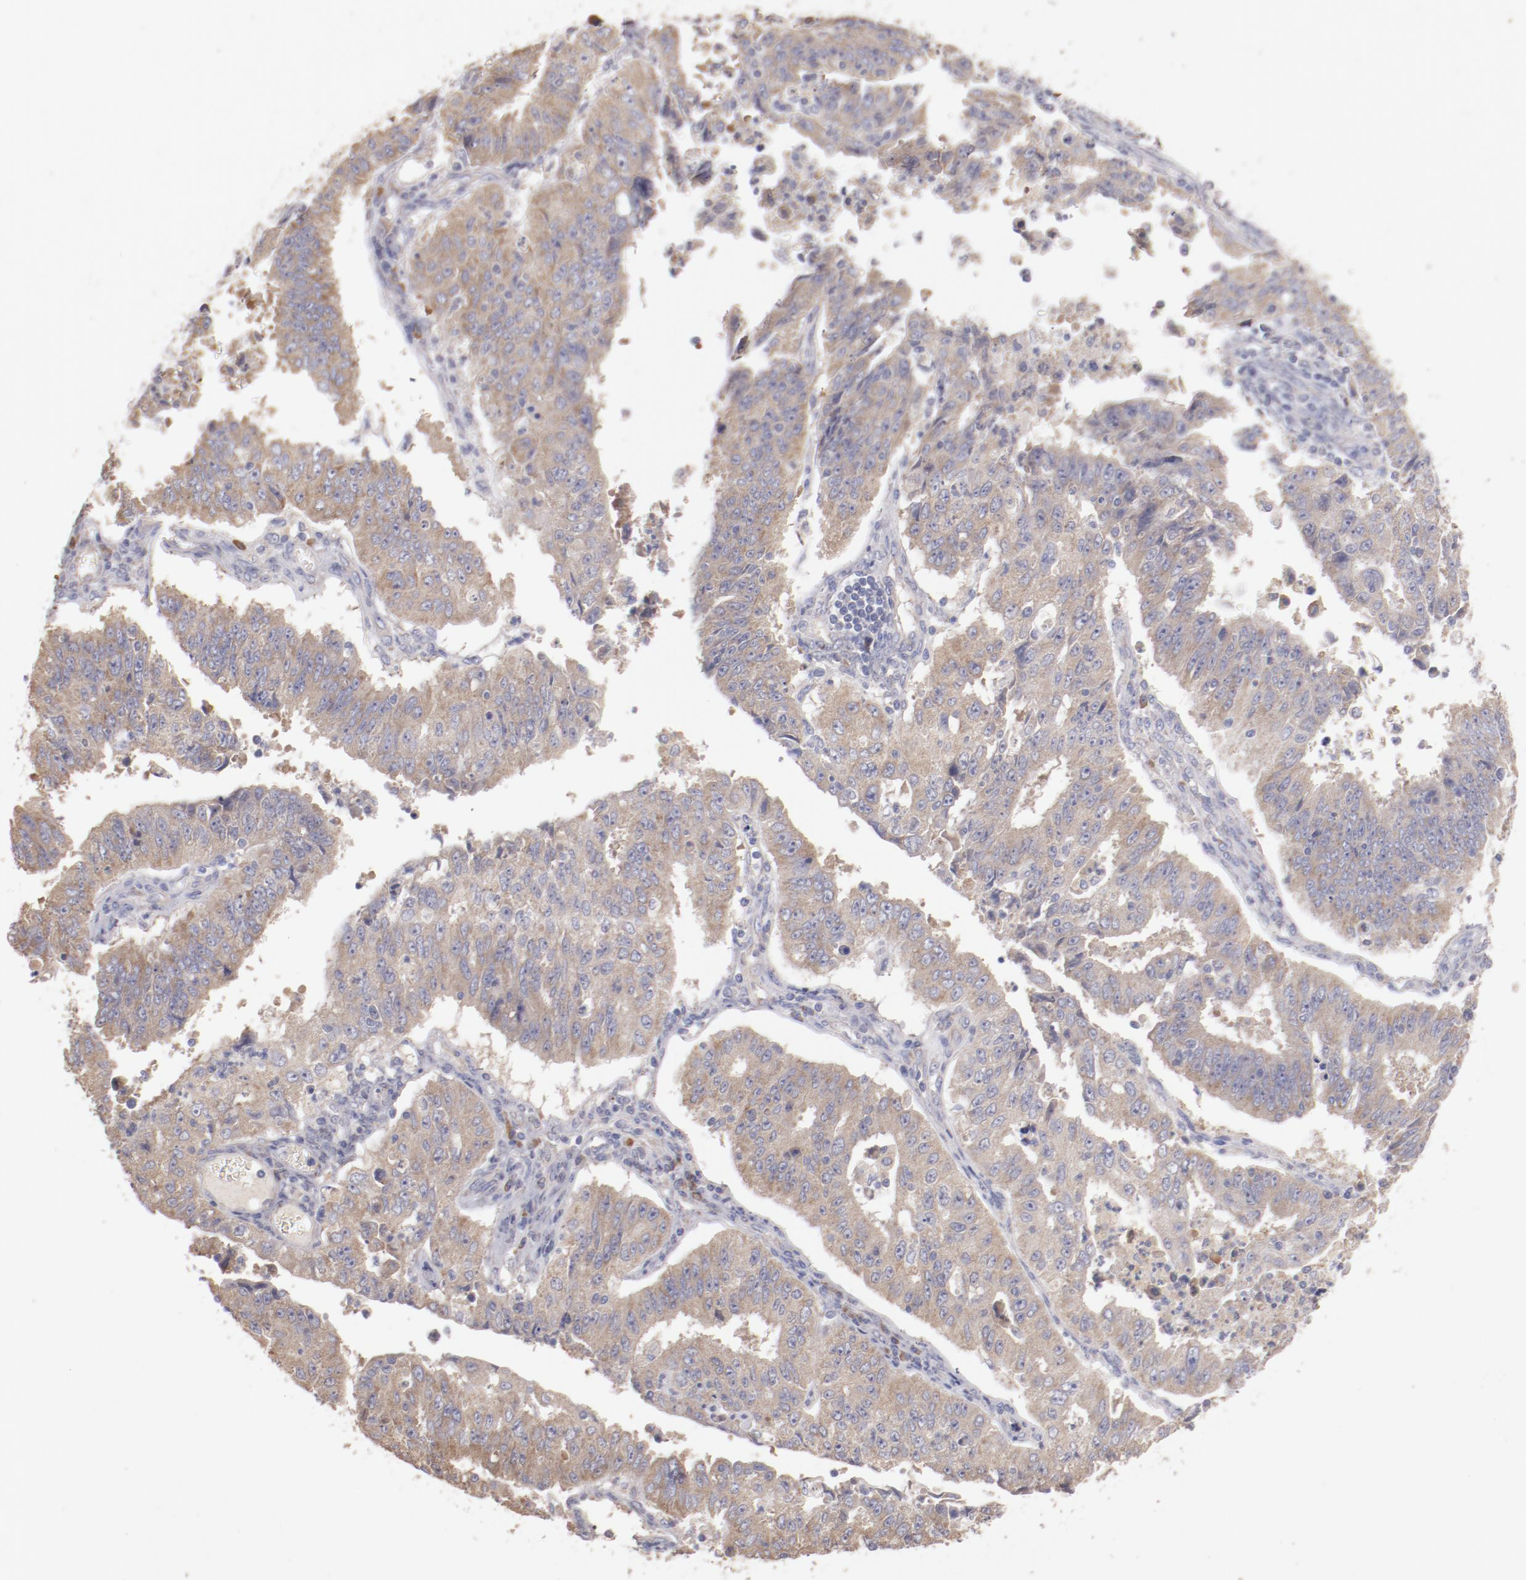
{"staining": {"intensity": "weak", "quantity": ">75%", "location": "cytoplasmic/membranous"}, "tissue": "endometrial cancer", "cell_type": "Tumor cells", "image_type": "cancer", "snomed": [{"axis": "morphology", "description": "Adenocarcinoma, NOS"}, {"axis": "topography", "description": "Endometrium"}], "caption": "The micrograph displays immunohistochemical staining of adenocarcinoma (endometrial). There is weak cytoplasmic/membranous expression is seen in about >75% of tumor cells.", "gene": "ENTPD5", "patient": {"sex": "female", "age": 42}}